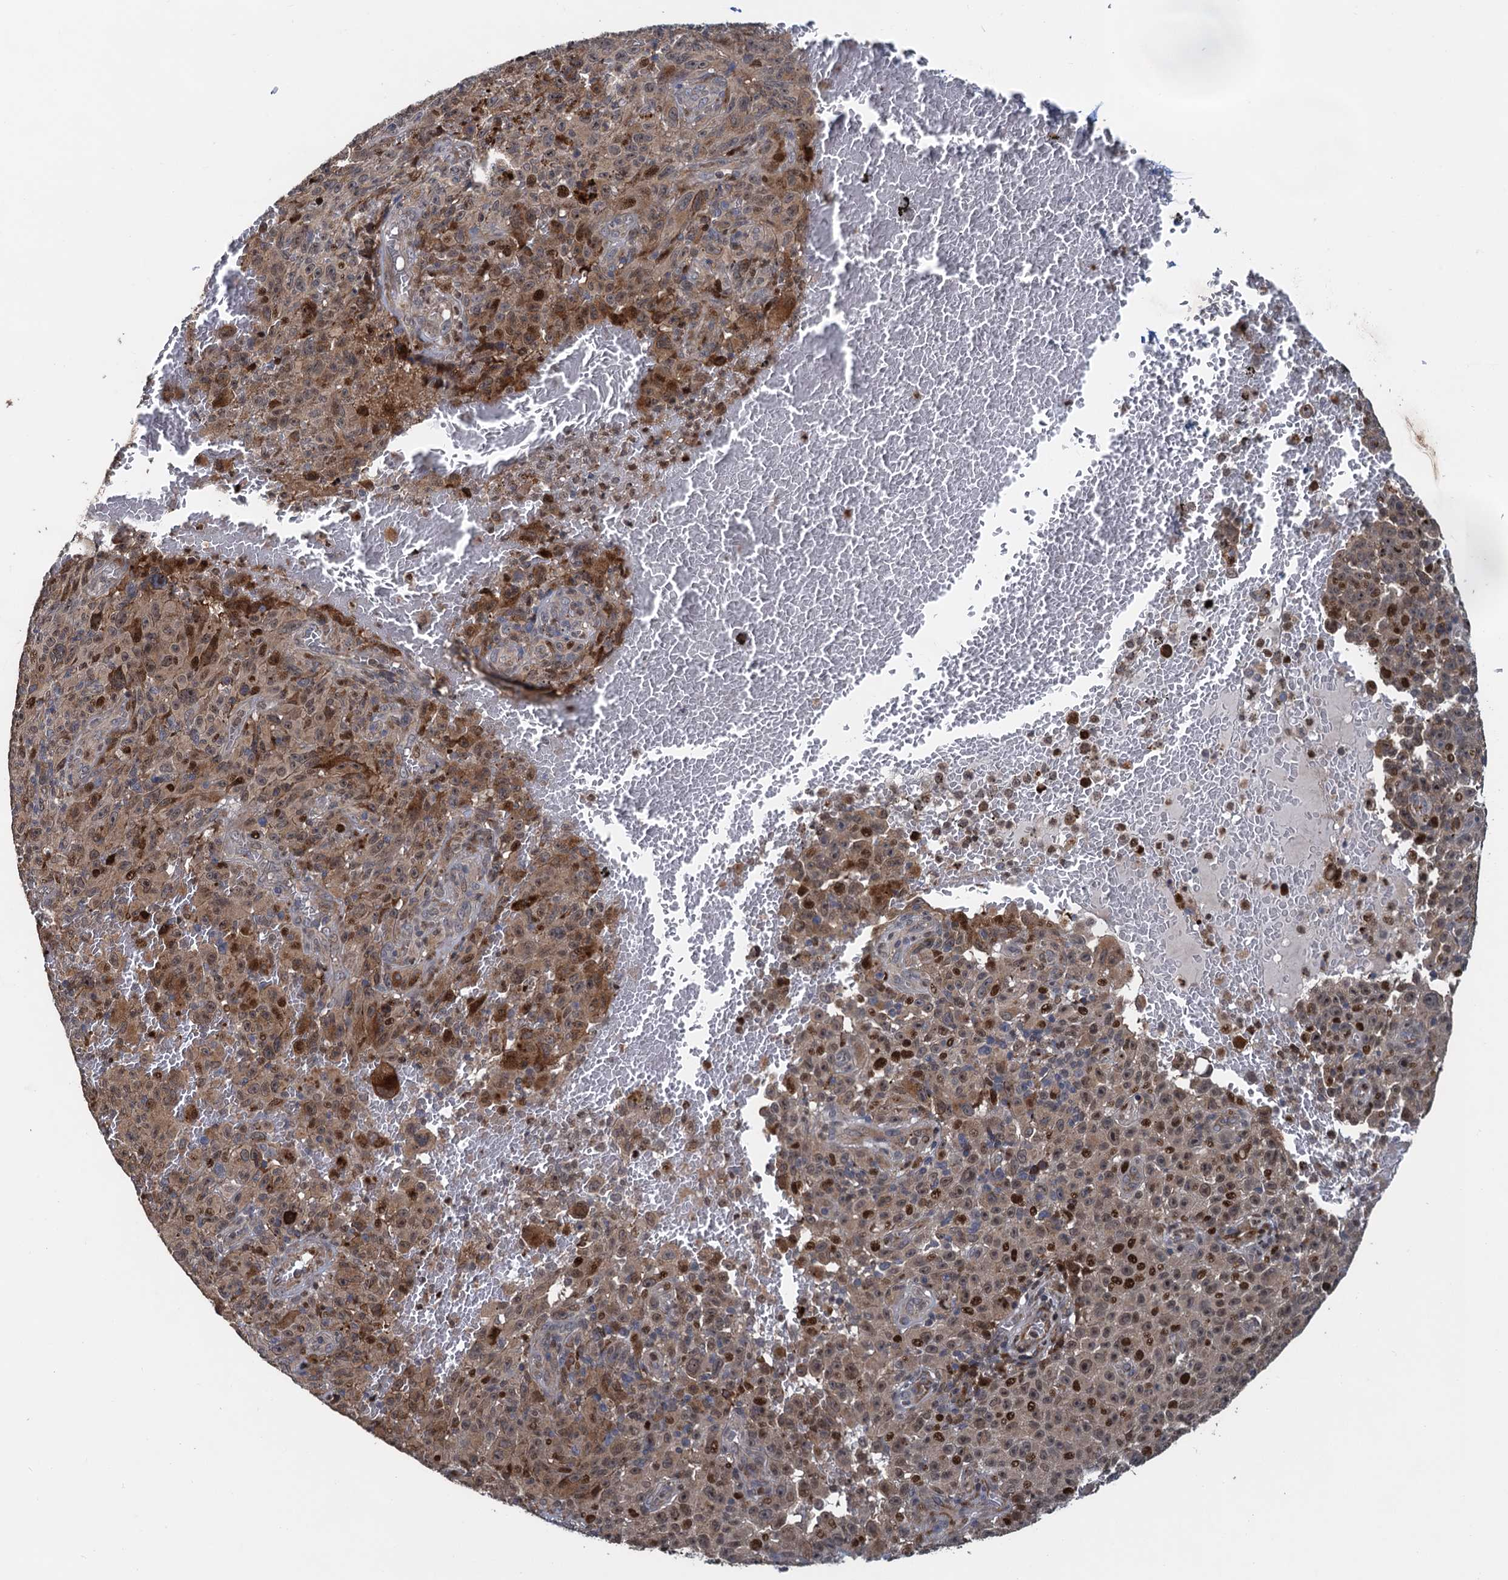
{"staining": {"intensity": "moderate", "quantity": "25%-75%", "location": "cytoplasmic/membranous,nuclear"}, "tissue": "melanoma", "cell_type": "Tumor cells", "image_type": "cancer", "snomed": [{"axis": "morphology", "description": "Malignant melanoma, NOS"}, {"axis": "topography", "description": "Skin"}], "caption": "High-power microscopy captured an immunohistochemistry (IHC) photomicrograph of malignant melanoma, revealing moderate cytoplasmic/membranous and nuclear expression in about 25%-75% of tumor cells.", "gene": "ATOSA", "patient": {"sex": "female", "age": 82}}